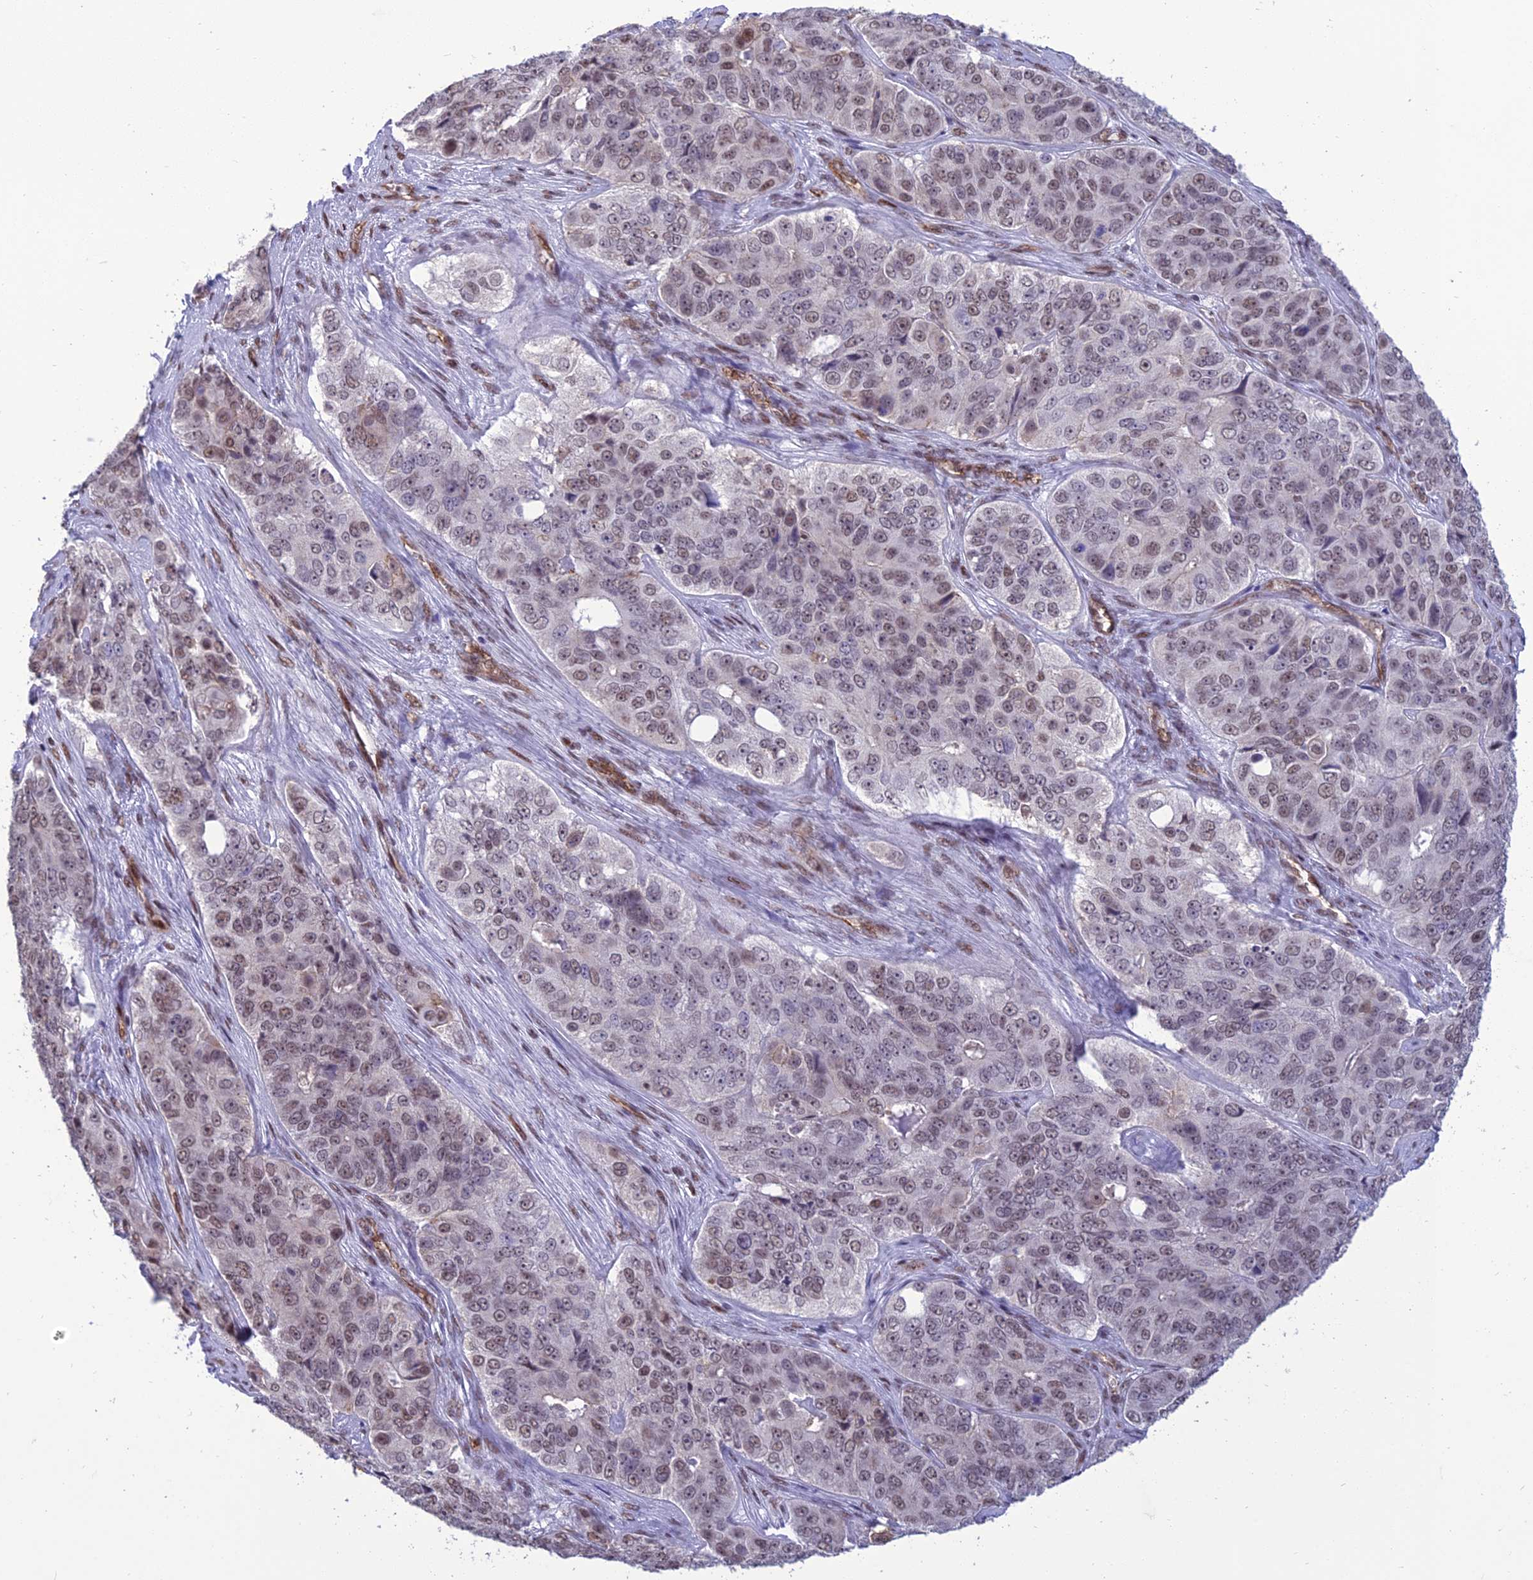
{"staining": {"intensity": "weak", "quantity": ">75%", "location": "nuclear"}, "tissue": "ovarian cancer", "cell_type": "Tumor cells", "image_type": "cancer", "snomed": [{"axis": "morphology", "description": "Carcinoma, endometroid"}, {"axis": "topography", "description": "Ovary"}], "caption": "An immunohistochemistry image of tumor tissue is shown. Protein staining in brown highlights weak nuclear positivity in ovarian cancer within tumor cells.", "gene": "RANBP3", "patient": {"sex": "female", "age": 51}}